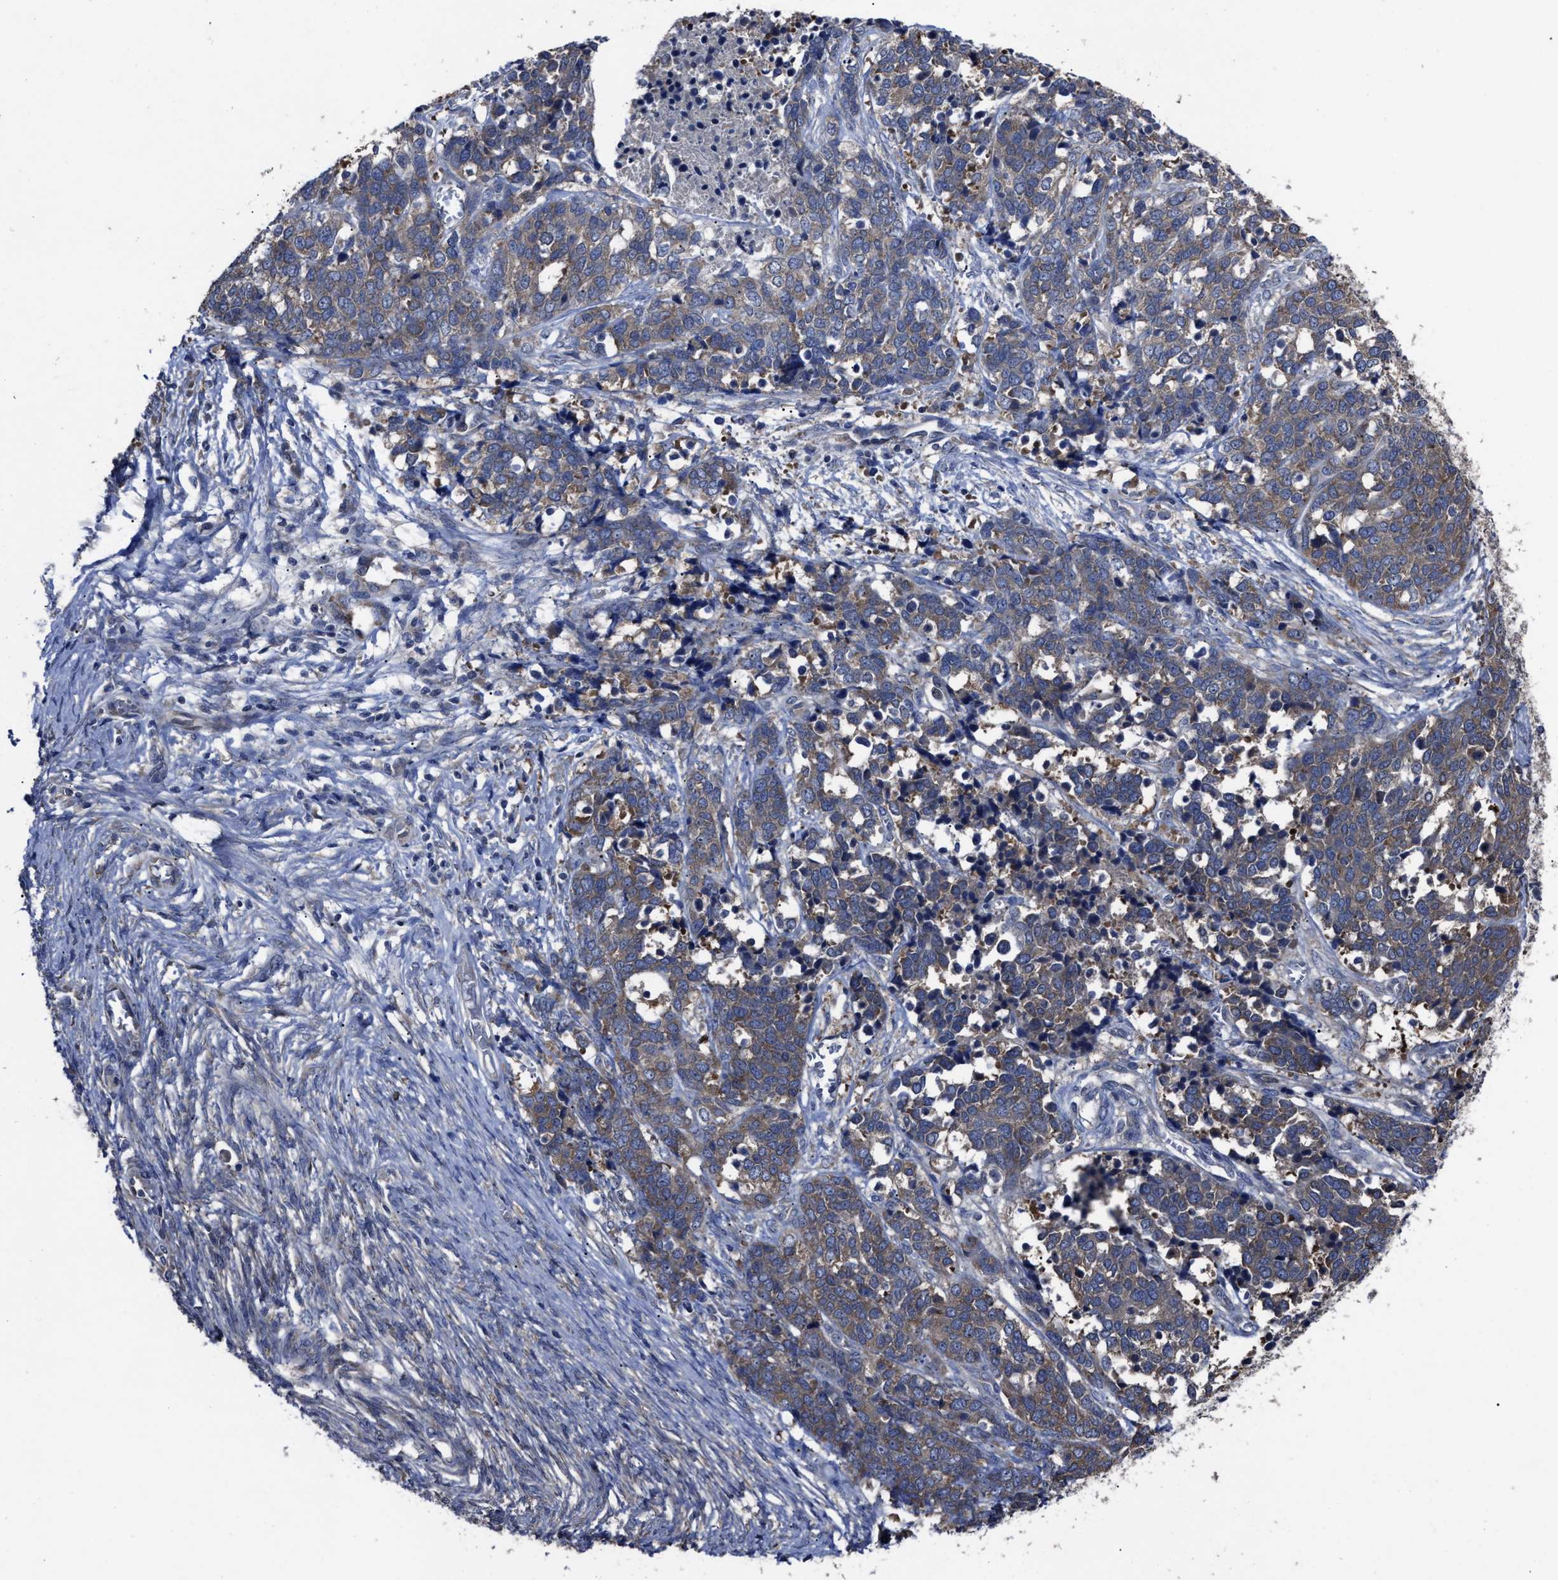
{"staining": {"intensity": "weak", "quantity": ">75%", "location": "cytoplasmic/membranous"}, "tissue": "ovarian cancer", "cell_type": "Tumor cells", "image_type": "cancer", "snomed": [{"axis": "morphology", "description": "Cystadenocarcinoma, serous, NOS"}, {"axis": "topography", "description": "Ovary"}], "caption": "IHC micrograph of neoplastic tissue: serous cystadenocarcinoma (ovarian) stained using IHC reveals low levels of weak protein expression localized specifically in the cytoplasmic/membranous of tumor cells, appearing as a cytoplasmic/membranous brown color.", "gene": "UPF1", "patient": {"sex": "female", "age": 44}}